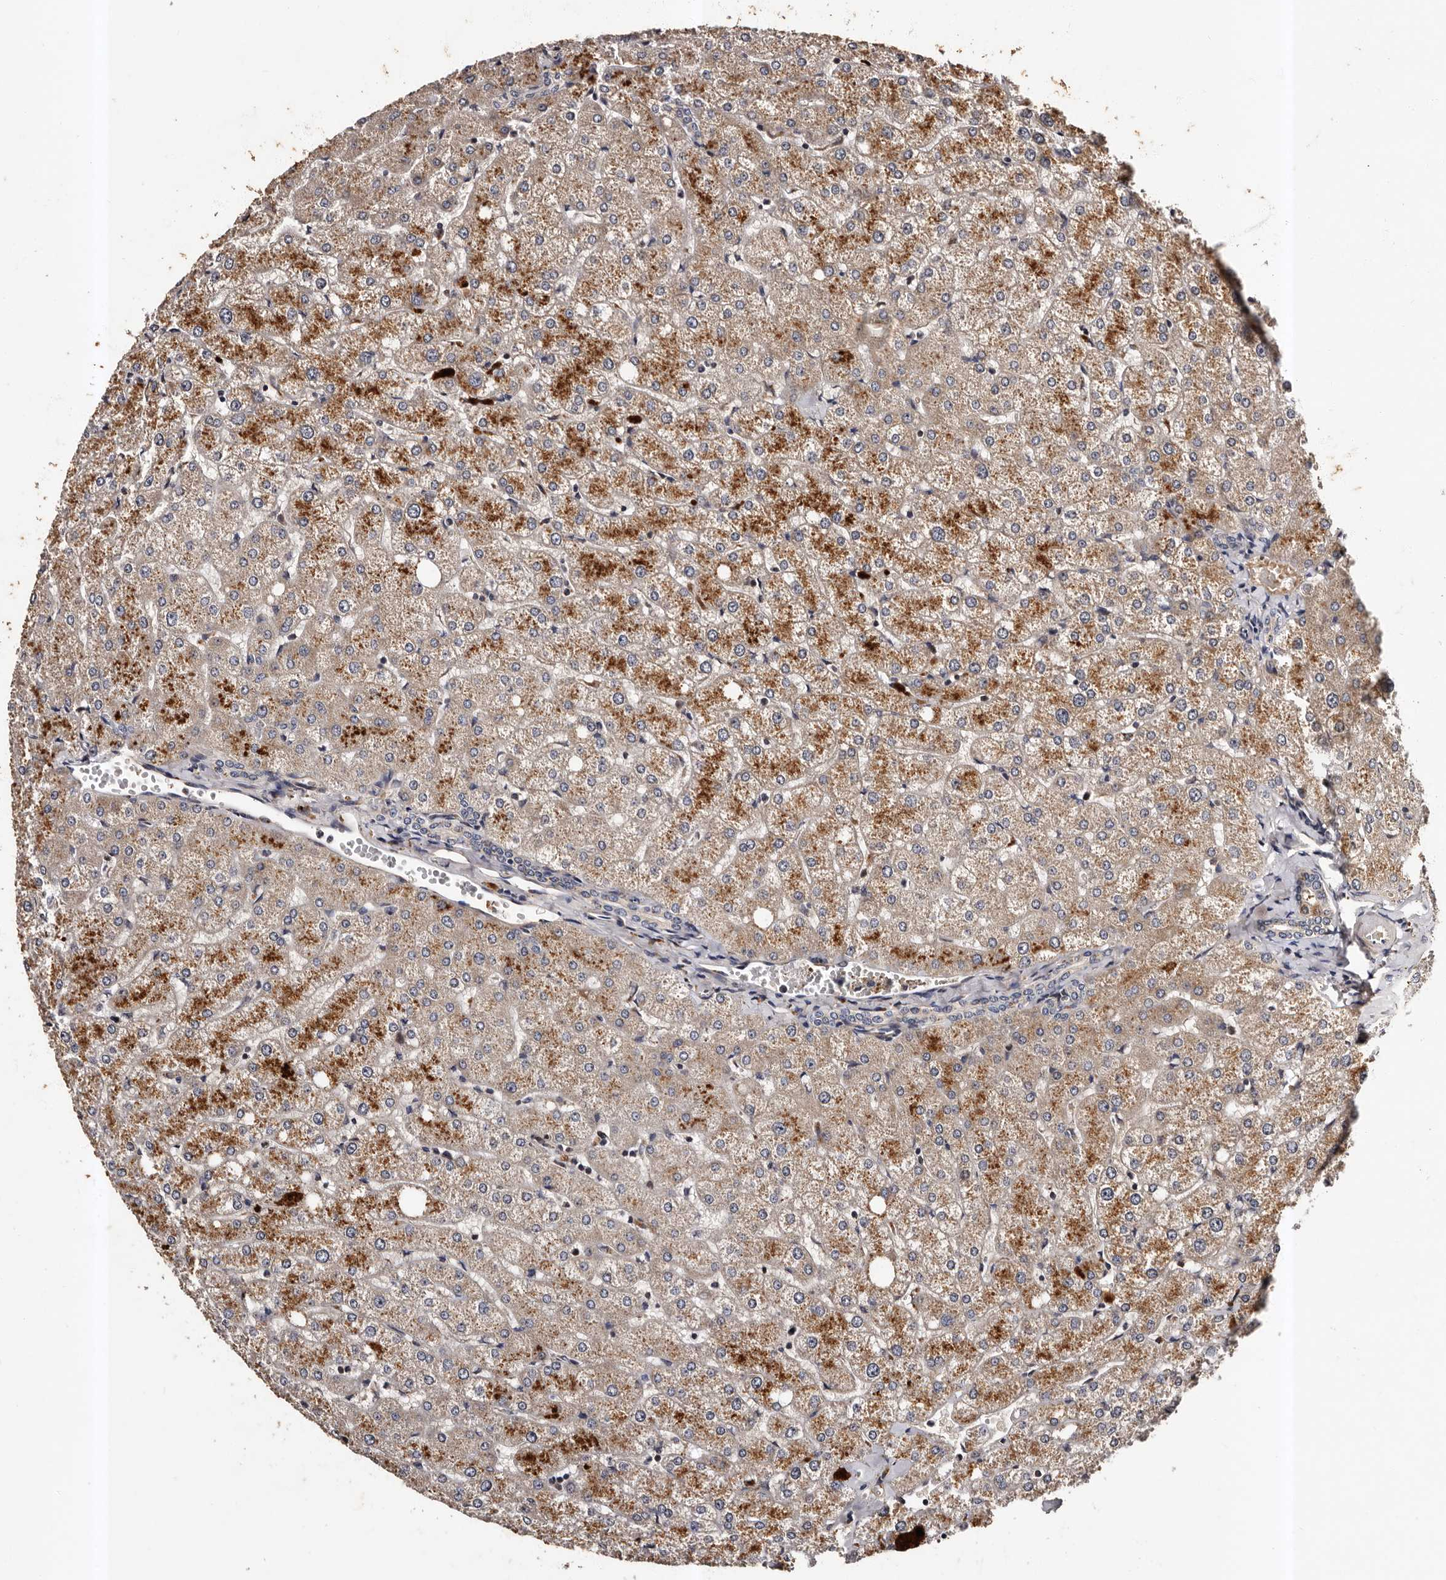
{"staining": {"intensity": "negative", "quantity": "none", "location": "none"}, "tissue": "liver", "cell_type": "Cholangiocytes", "image_type": "normal", "snomed": [{"axis": "morphology", "description": "Normal tissue, NOS"}, {"axis": "topography", "description": "Liver"}], "caption": "Immunohistochemistry (IHC) micrograph of benign liver stained for a protein (brown), which reveals no staining in cholangiocytes. (DAB IHC visualized using brightfield microscopy, high magnification).", "gene": "ADCK5", "patient": {"sex": "female", "age": 54}}